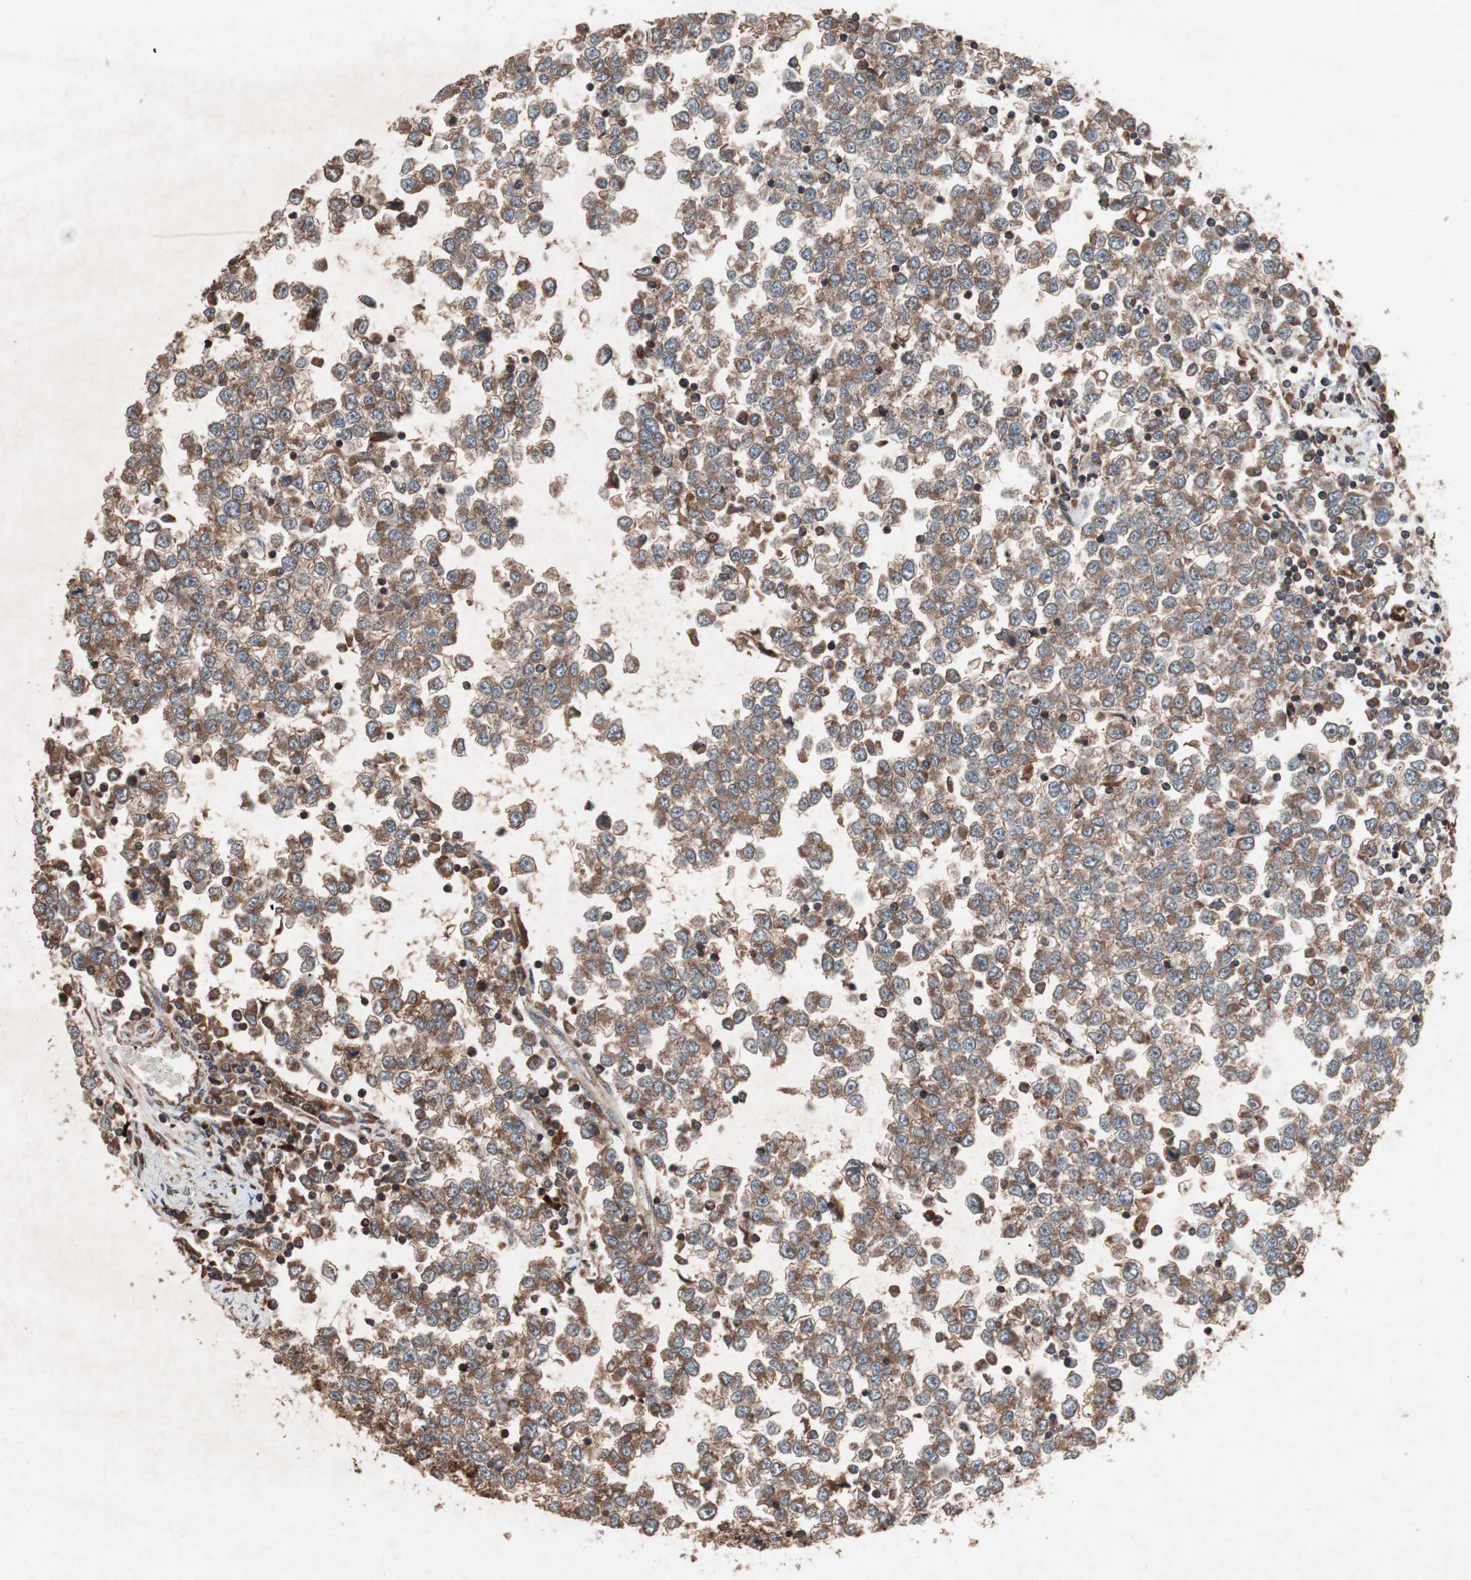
{"staining": {"intensity": "strong", "quantity": ">75%", "location": "cytoplasmic/membranous"}, "tissue": "testis cancer", "cell_type": "Tumor cells", "image_type": "cancer", "snomed": [{"axis": "morphology", "description": "Seminoma, NOS"}, {"axis": "topography", "description": "Testis"}], "caption": "Human testis cancer stained with a brown dye exhibits strong cytoplasmic/membranous positive expression in about >75% of tumor cells.", "gene": "RAB1A", "patient": {"sex": "male", "age": 65}}